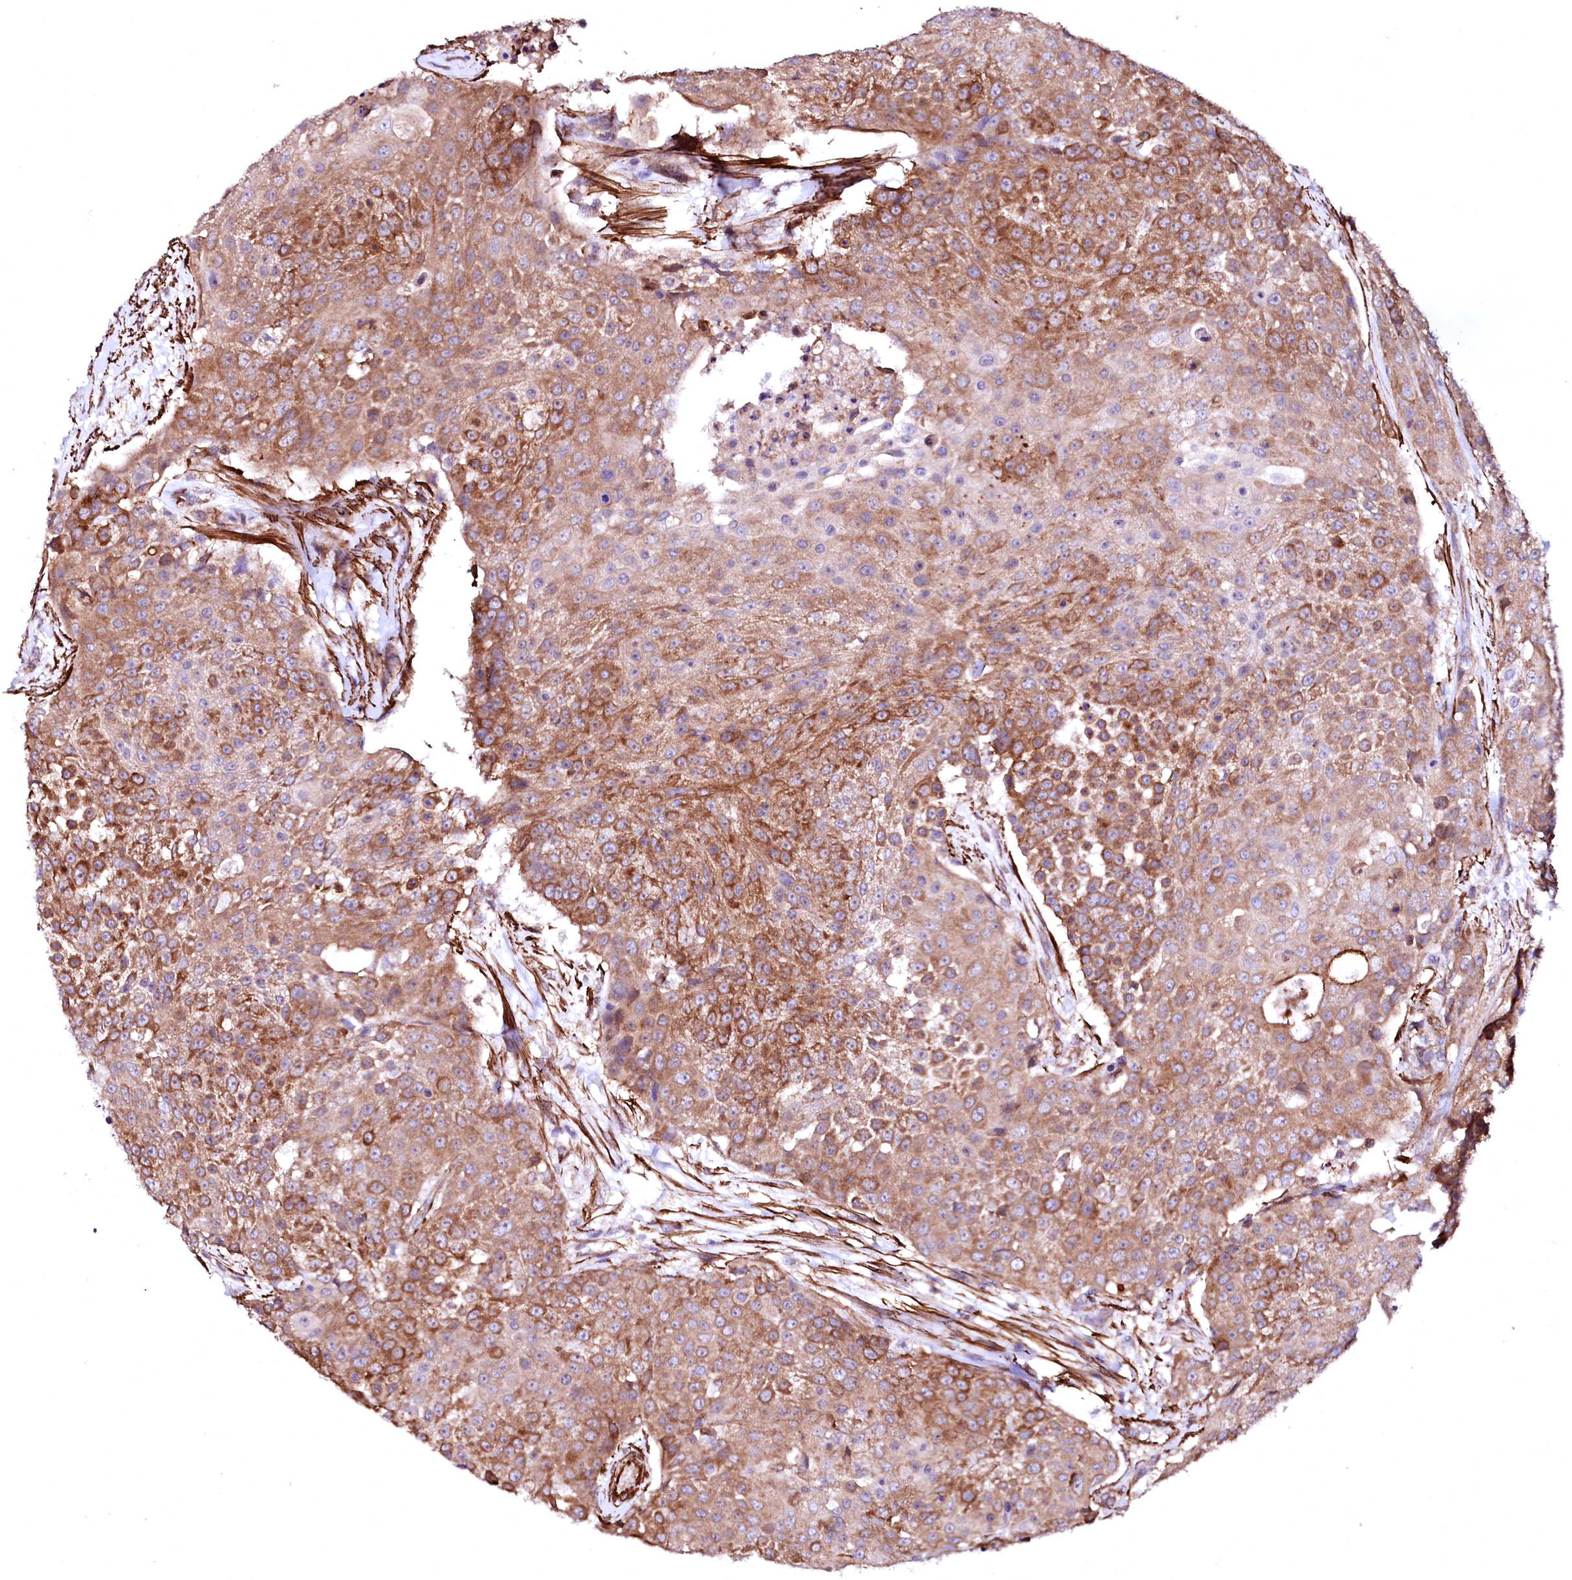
{"staining": {"intensity": "strong", "quantity": ">75%", "location": "cytoplasmic/membranous"}, "tissue": "urothelial cancer", "cell_type": "Tumor cells", "image_type": "cancer", "snomed": [{"axis": "morphology", "description": "Urothelial carcinoma, High grade"}, {"axis": "topography", "description": "Urinary bladder"}], "caption": "Brown immunohistochemical staining in human high-grade urothelial carcinoma shows strong cytoplasmic/membranous staining in about >75% of tumor cells.", "gene": "GPR176", "patient": {"sex": "female", "age": 63}}